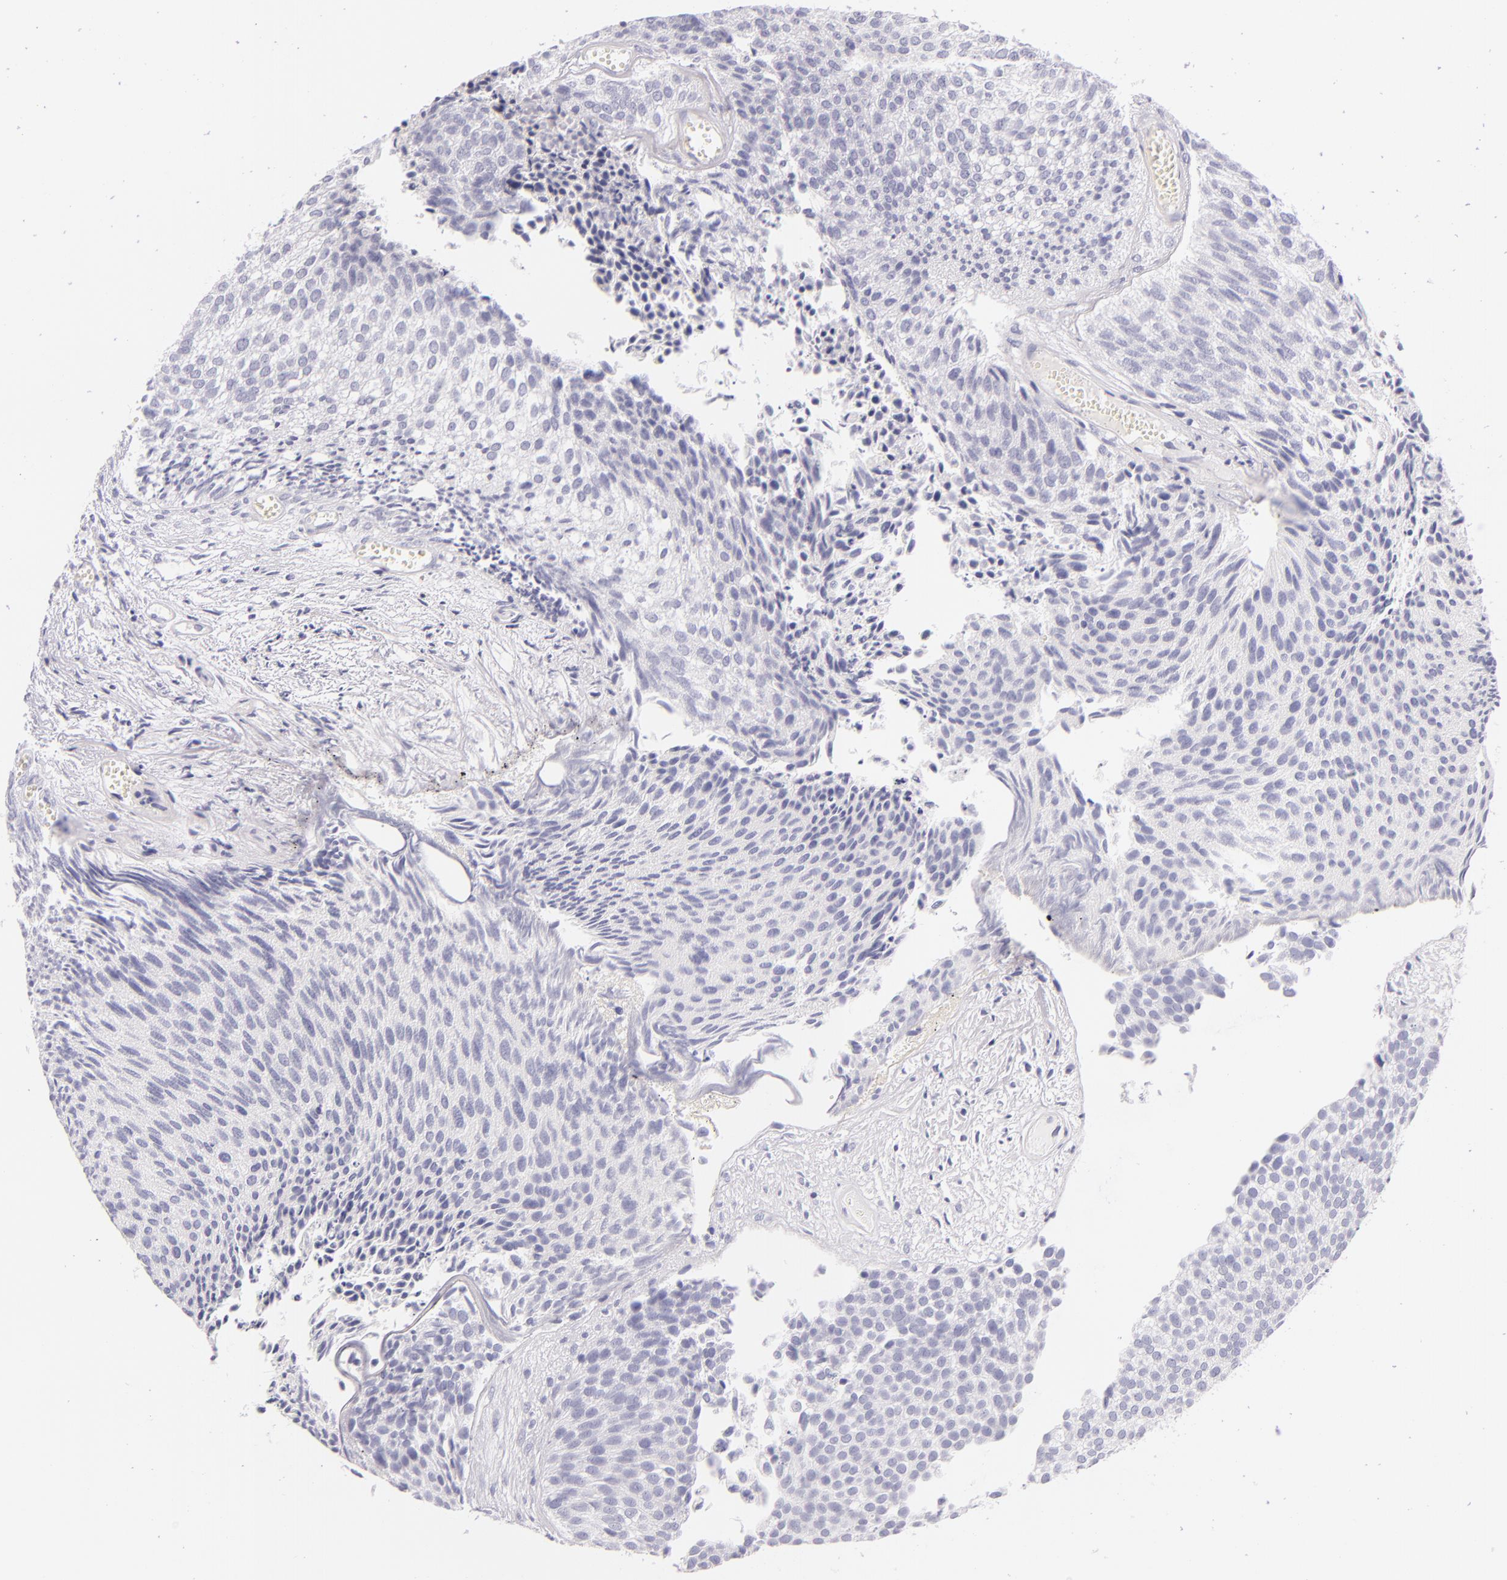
{"staining": {"intensity": "negative", "quantity": "none", "location": "none"}, "tissue": "urothelial cancer", "cell_type": "Tumor cells", "image_type": "cancer", "snomed": [{"axis": "morphology", "description": "Urothelial carcinoma, Low grade"}, {"axis": "topography", "description": "Urinary bladder"}], "caption": "IHC histopathology image of neoplastic tissue: urothelial cancer stained with DAB (3,3'-diaminobenzidine) displays no significant protein expression in tumor cells.", "gene": "INA", "patient": {"sex": "male", "age": 84}}